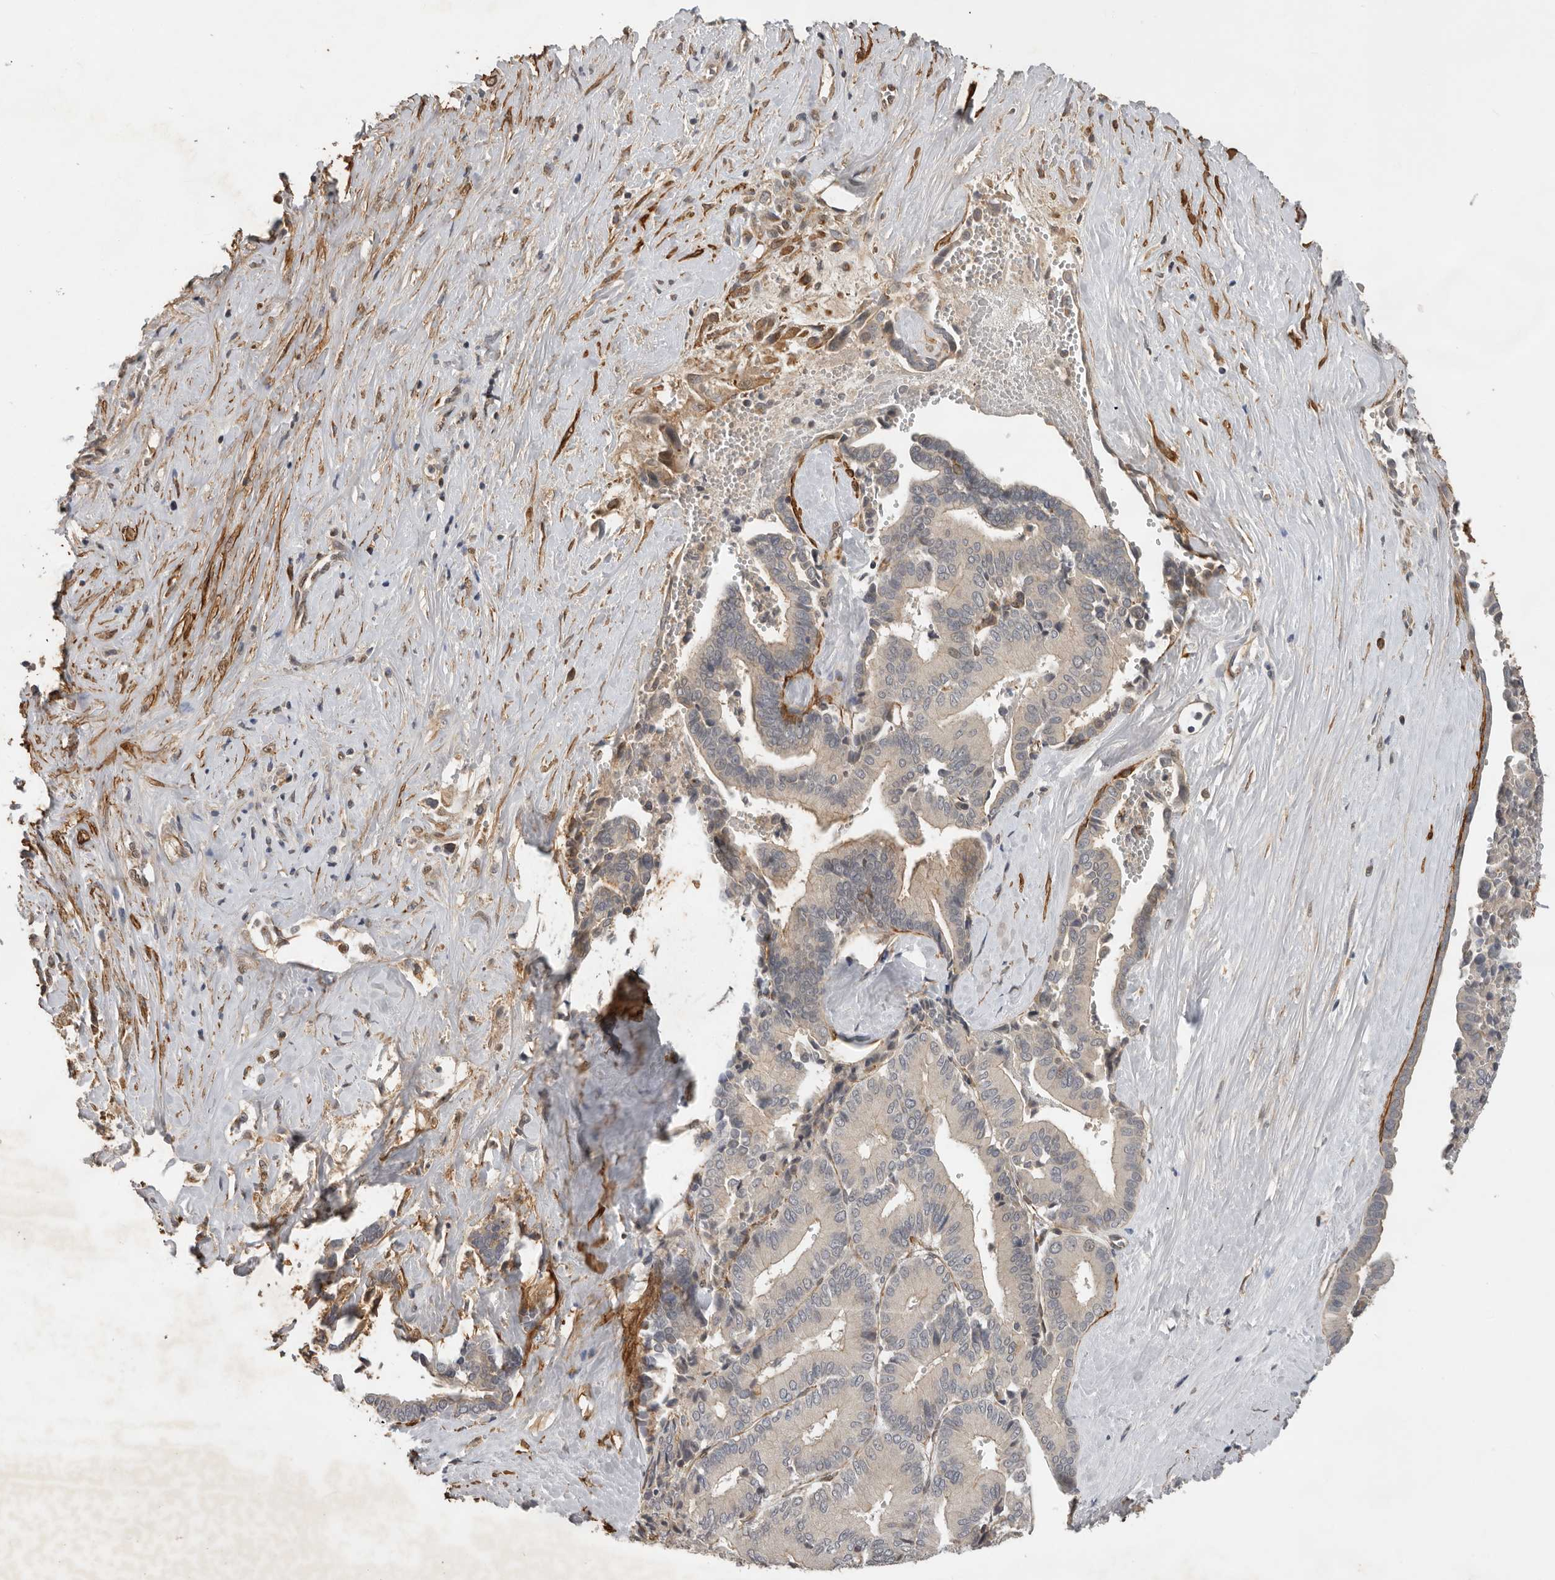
{"staining": {"intensity": "weak", "quantity": "<25%", "location": "nuclear"}, "tissue": "liver cancer", "cell_type": "Tumor cells", "image_type": "cancer", "snomed": [{"axis": "morphology", "description": "Cholangiocarcinoma"}, {"axis": "topography", "description": "Liver"}], "caption": "An immunohistochemistry (IHC) photomicrograph of liver cancer is shown. There is no staining in tumor cells of liver cancer.", "gene": "RNF157", "patient": {"sex": "female", "age": 75}}